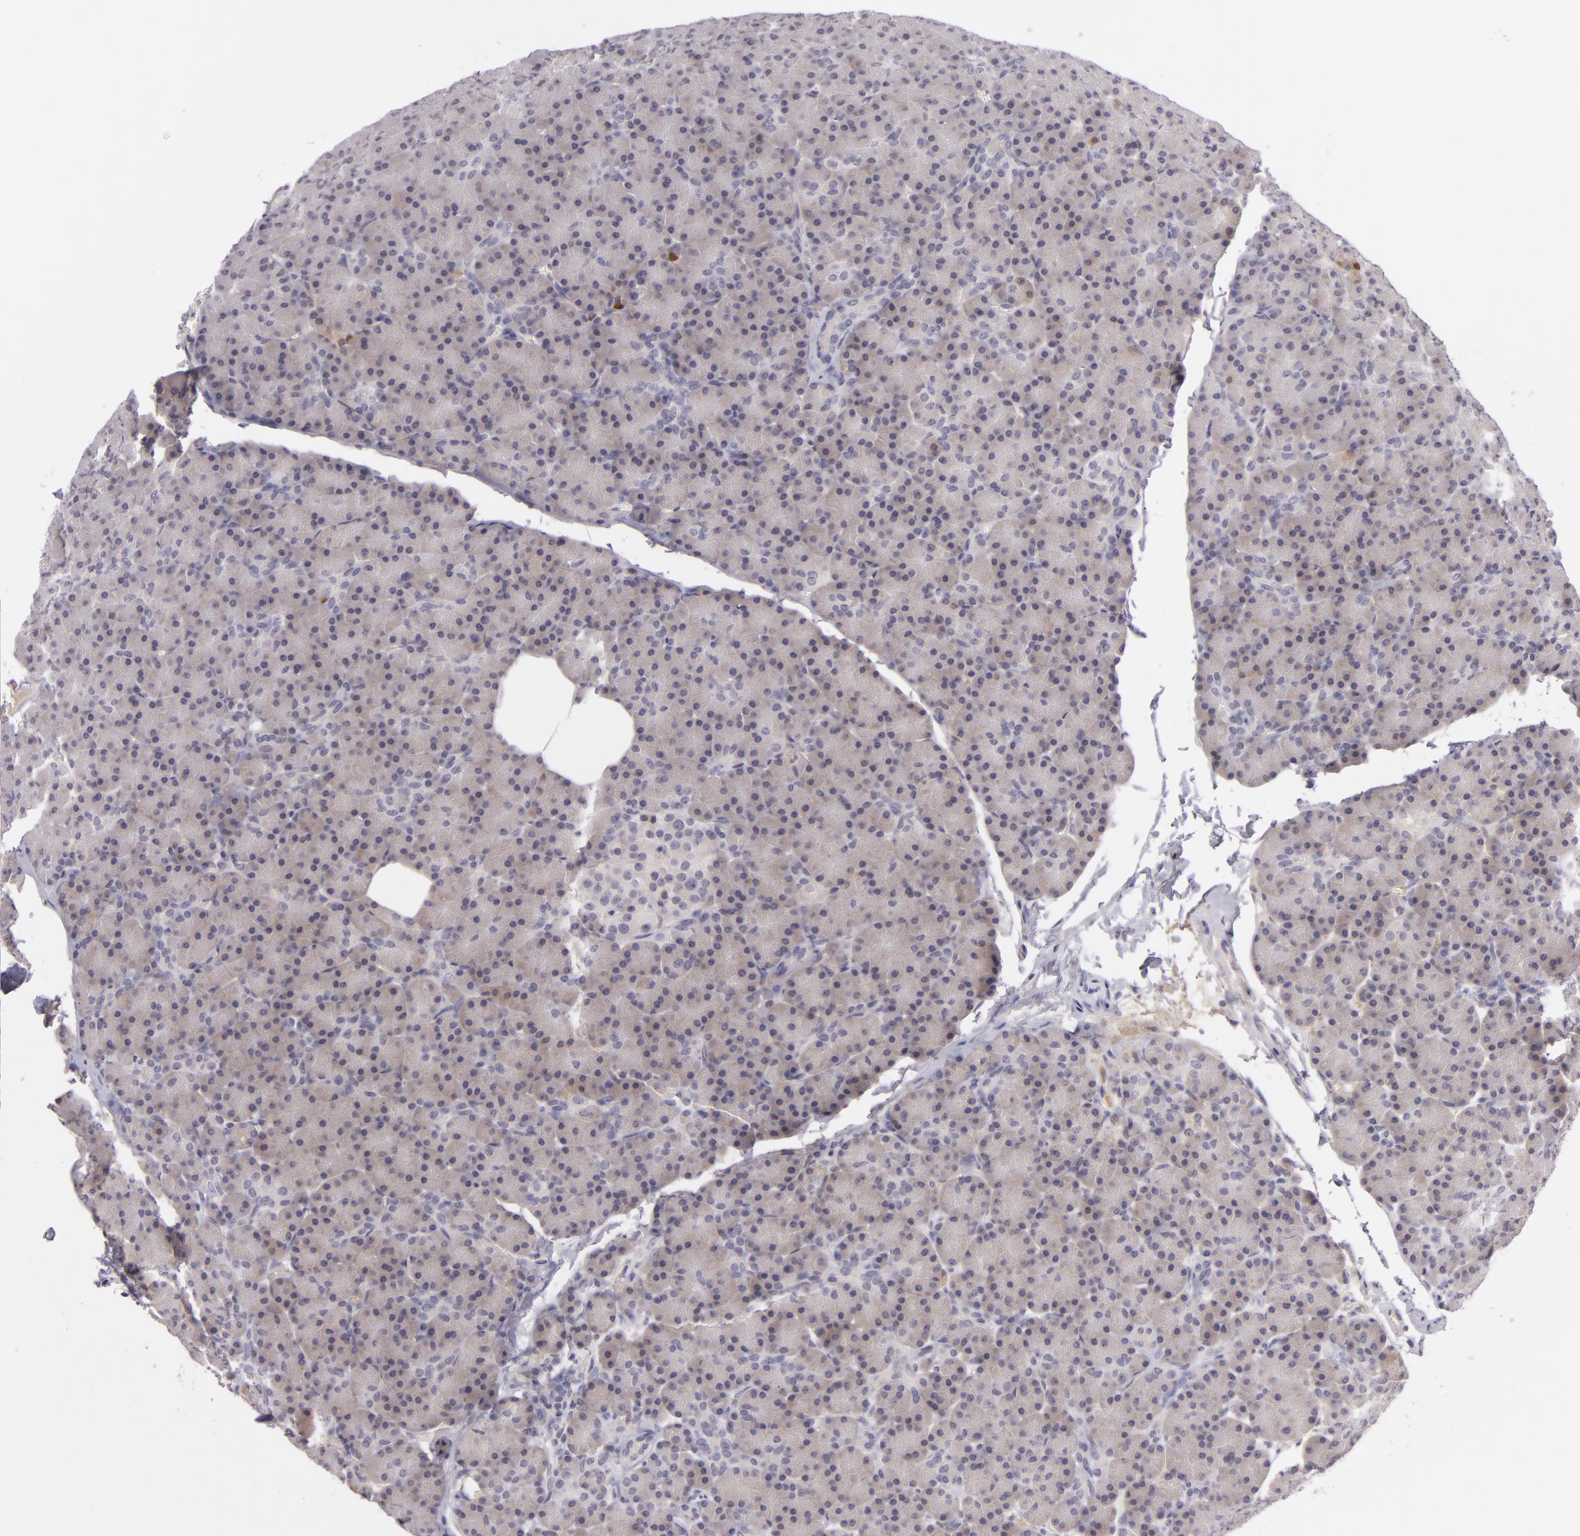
{"staining": {"intensity": "negative", "quantity": "none", "location": "none"}, "tissue": "pancreas", "cell_type": "Exocrine glandular cells", "image_type": "normal", "snomed": [{"axis": "morphology", "description": "Normal tissue, NOS"}, {"axis": "topography", "description": "Pancreas"}], "caption": "Exocrine glandular cells are negative for brown protein staining in benign pancreas. (Immunohistochemistry (ihc), brightfield microscopy, high magnification).", "gene": "DAG1", "patient": {"sex": "female", "age": 43}}